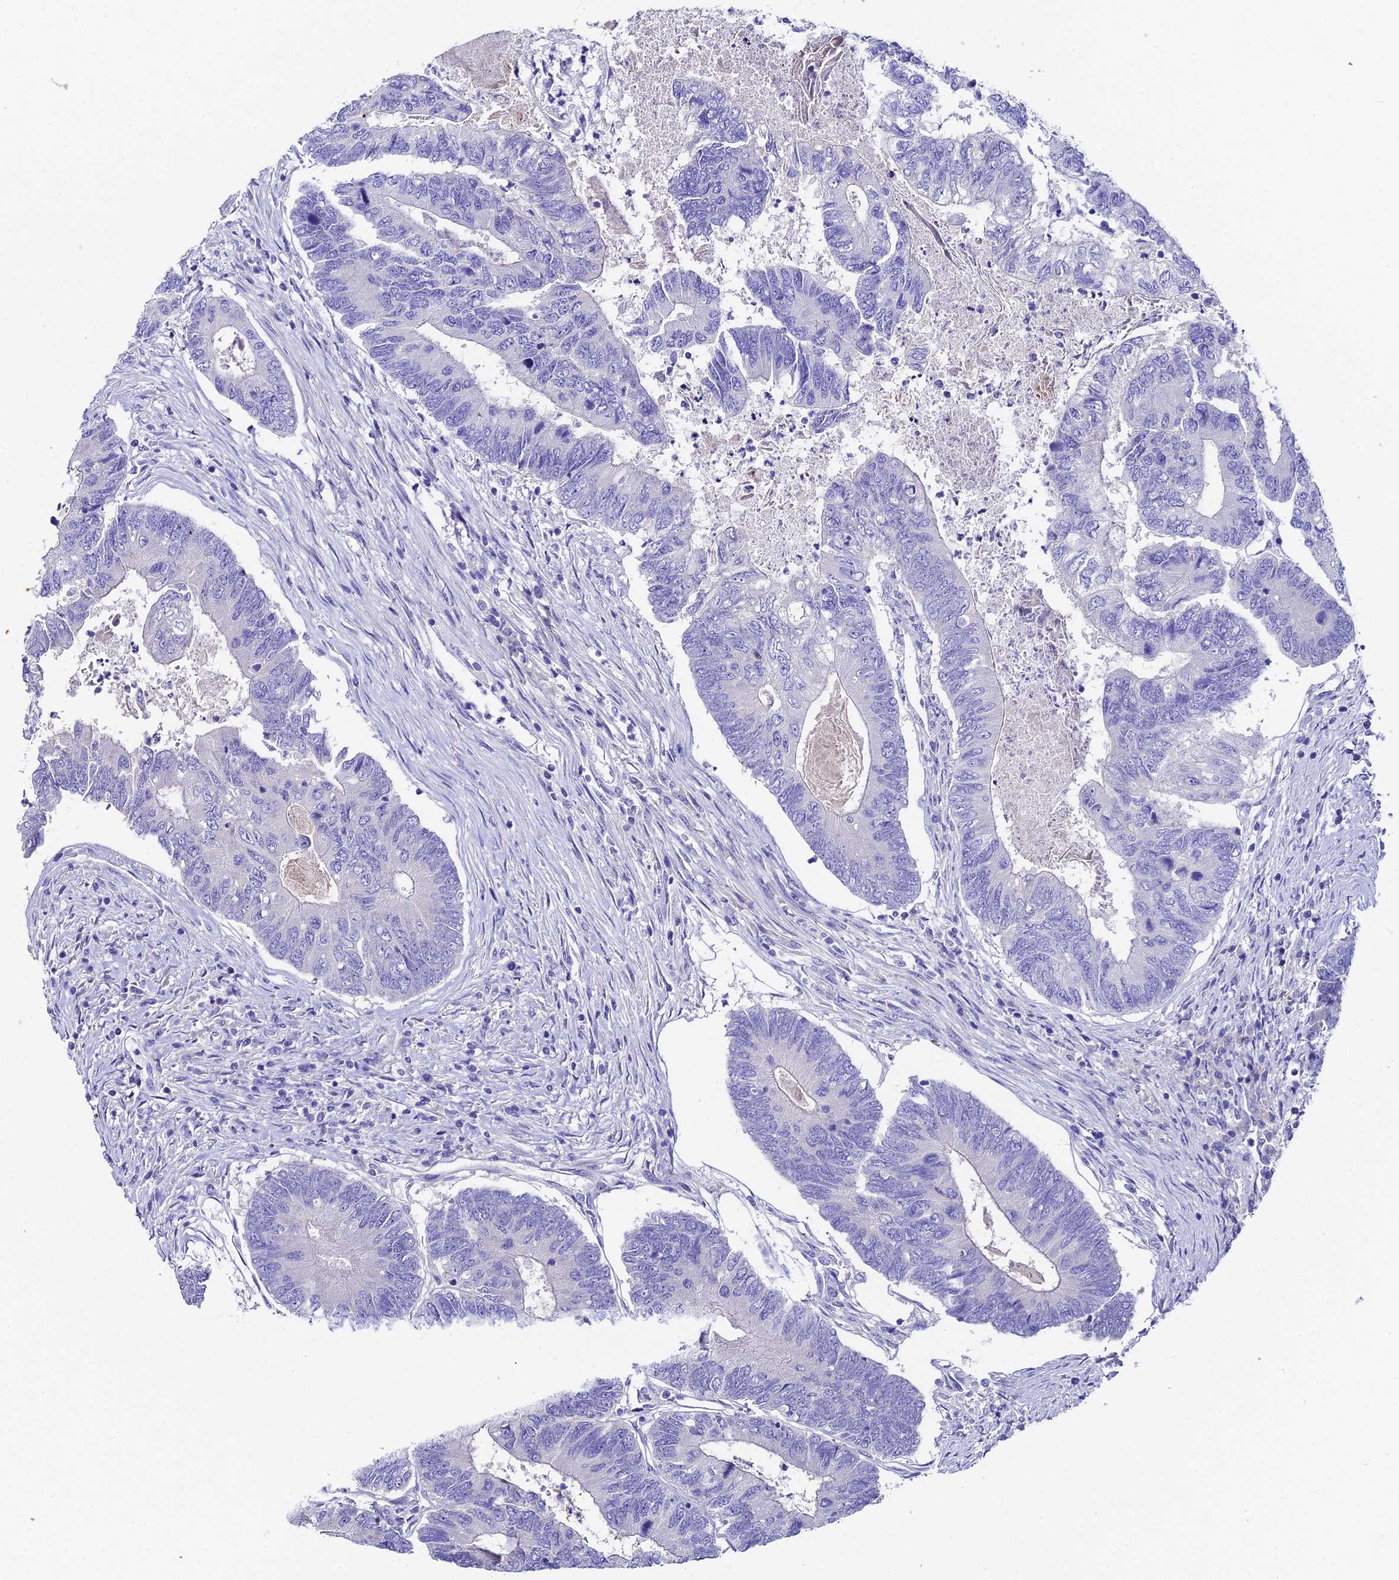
{"staining": {"intensity": "negative", "quantity": "none", "location": "none"}, "tissue": "colorectal cancer", "cell_type": "Tumor cells", "image_type": "cancer", "snomed": [{"axis": "morphology", "description": "Adenocarcinoma, NOS"}, {"axis": "topography", "description": "Colon"}], "caption": "Protein analysis of colorectal cancer (adenocarcinoma) reveals no significant expression in tumor cells.", "gene": "DUSP29", "patient": {"sex": "female", "age": 67}}